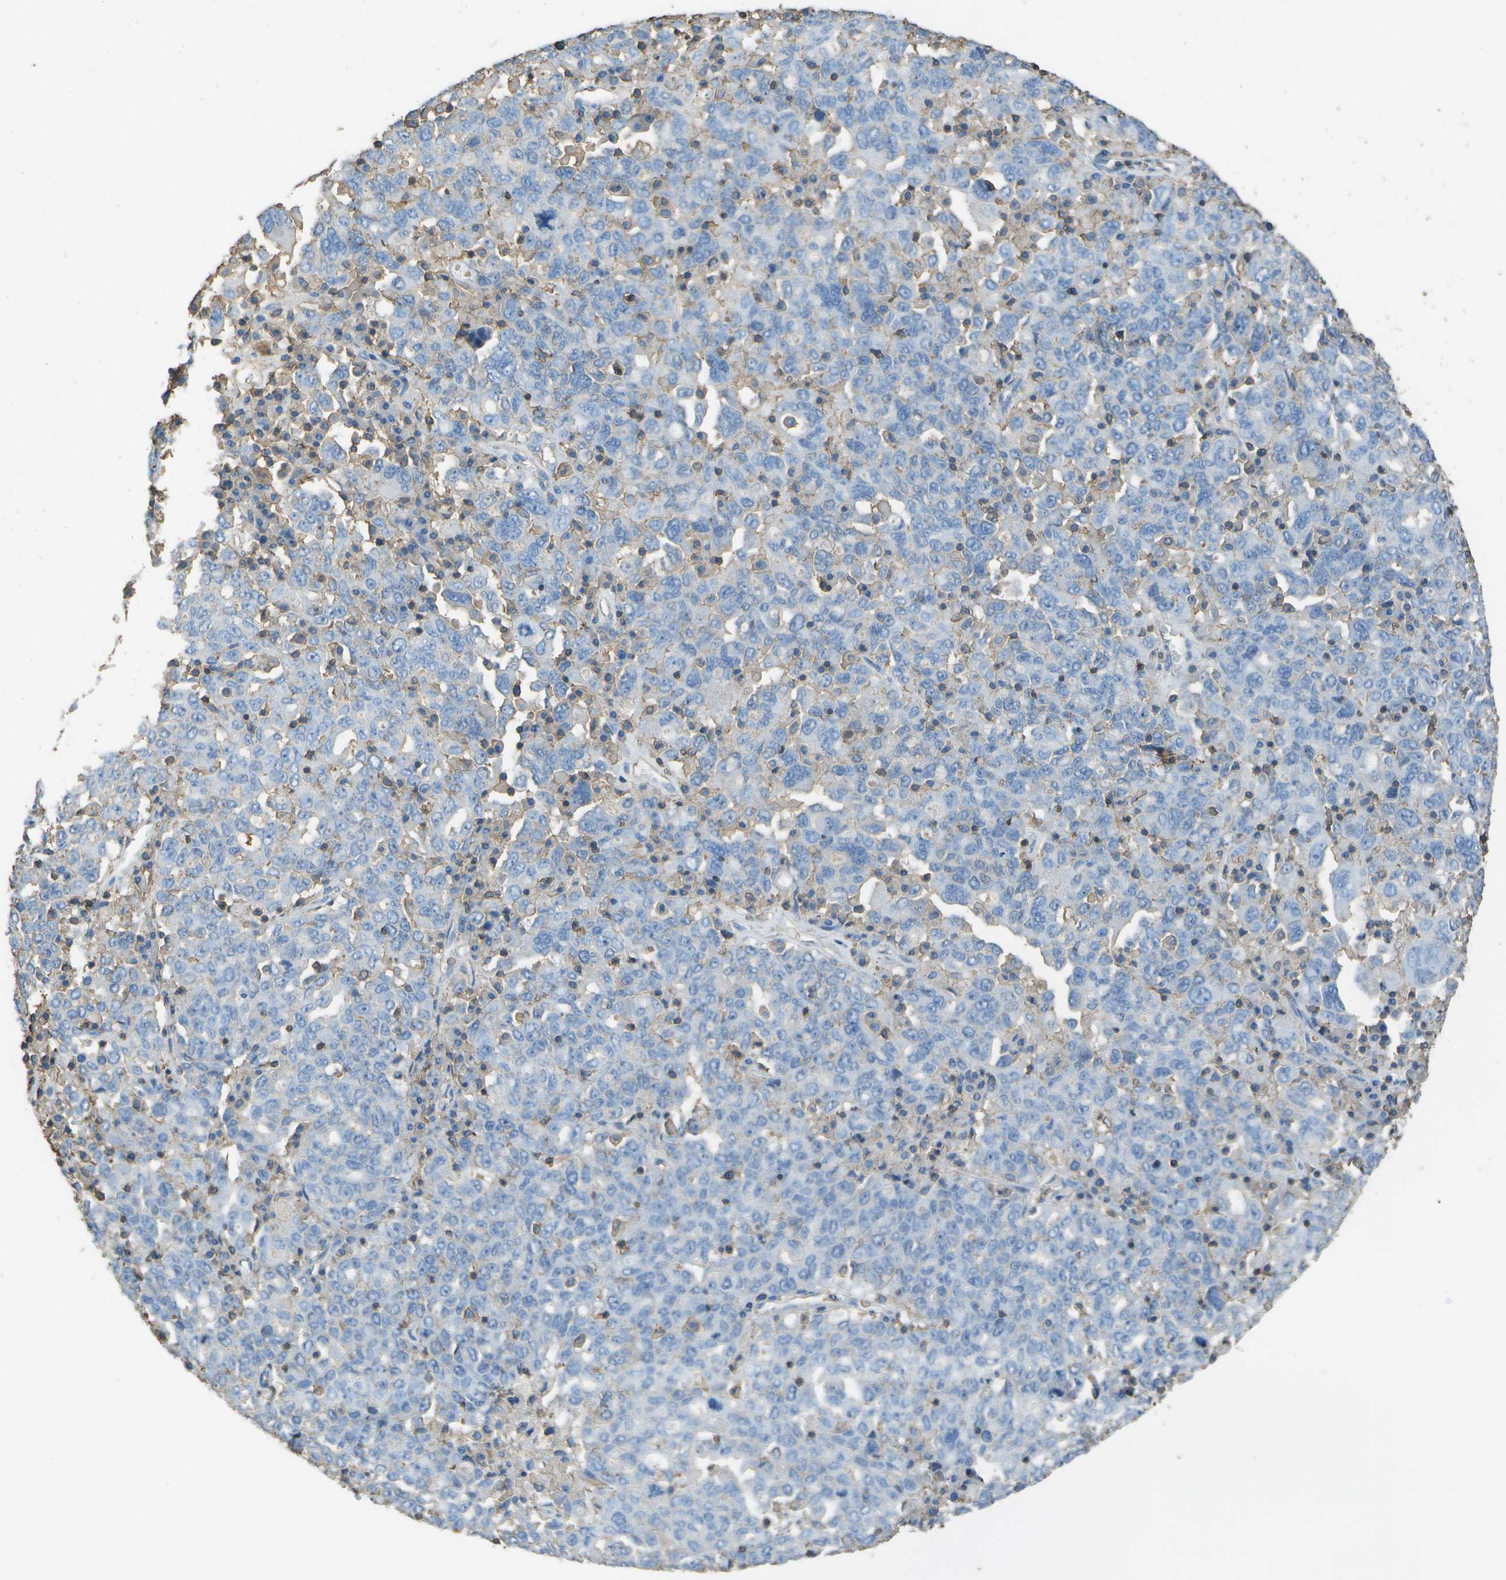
{"staining": {"intensity": "negative", "quantity": "none", "location": "none"}, "tissue": "ovarian cancer", "cell_type": "Tumor cells", "image_type": "cancer", "snomed": [{"axis": "morphology", "description": "Carcinoma, endometroid"}, {"axis": "topography", "description": "Ovary"}], "caption": "Immunohistochemistry of human ovarian endometroid carcinoma demonstrates no staining in tumor cells.", "gene": "CYP4F11", "patient": {"sex": "female", "age": 62}}